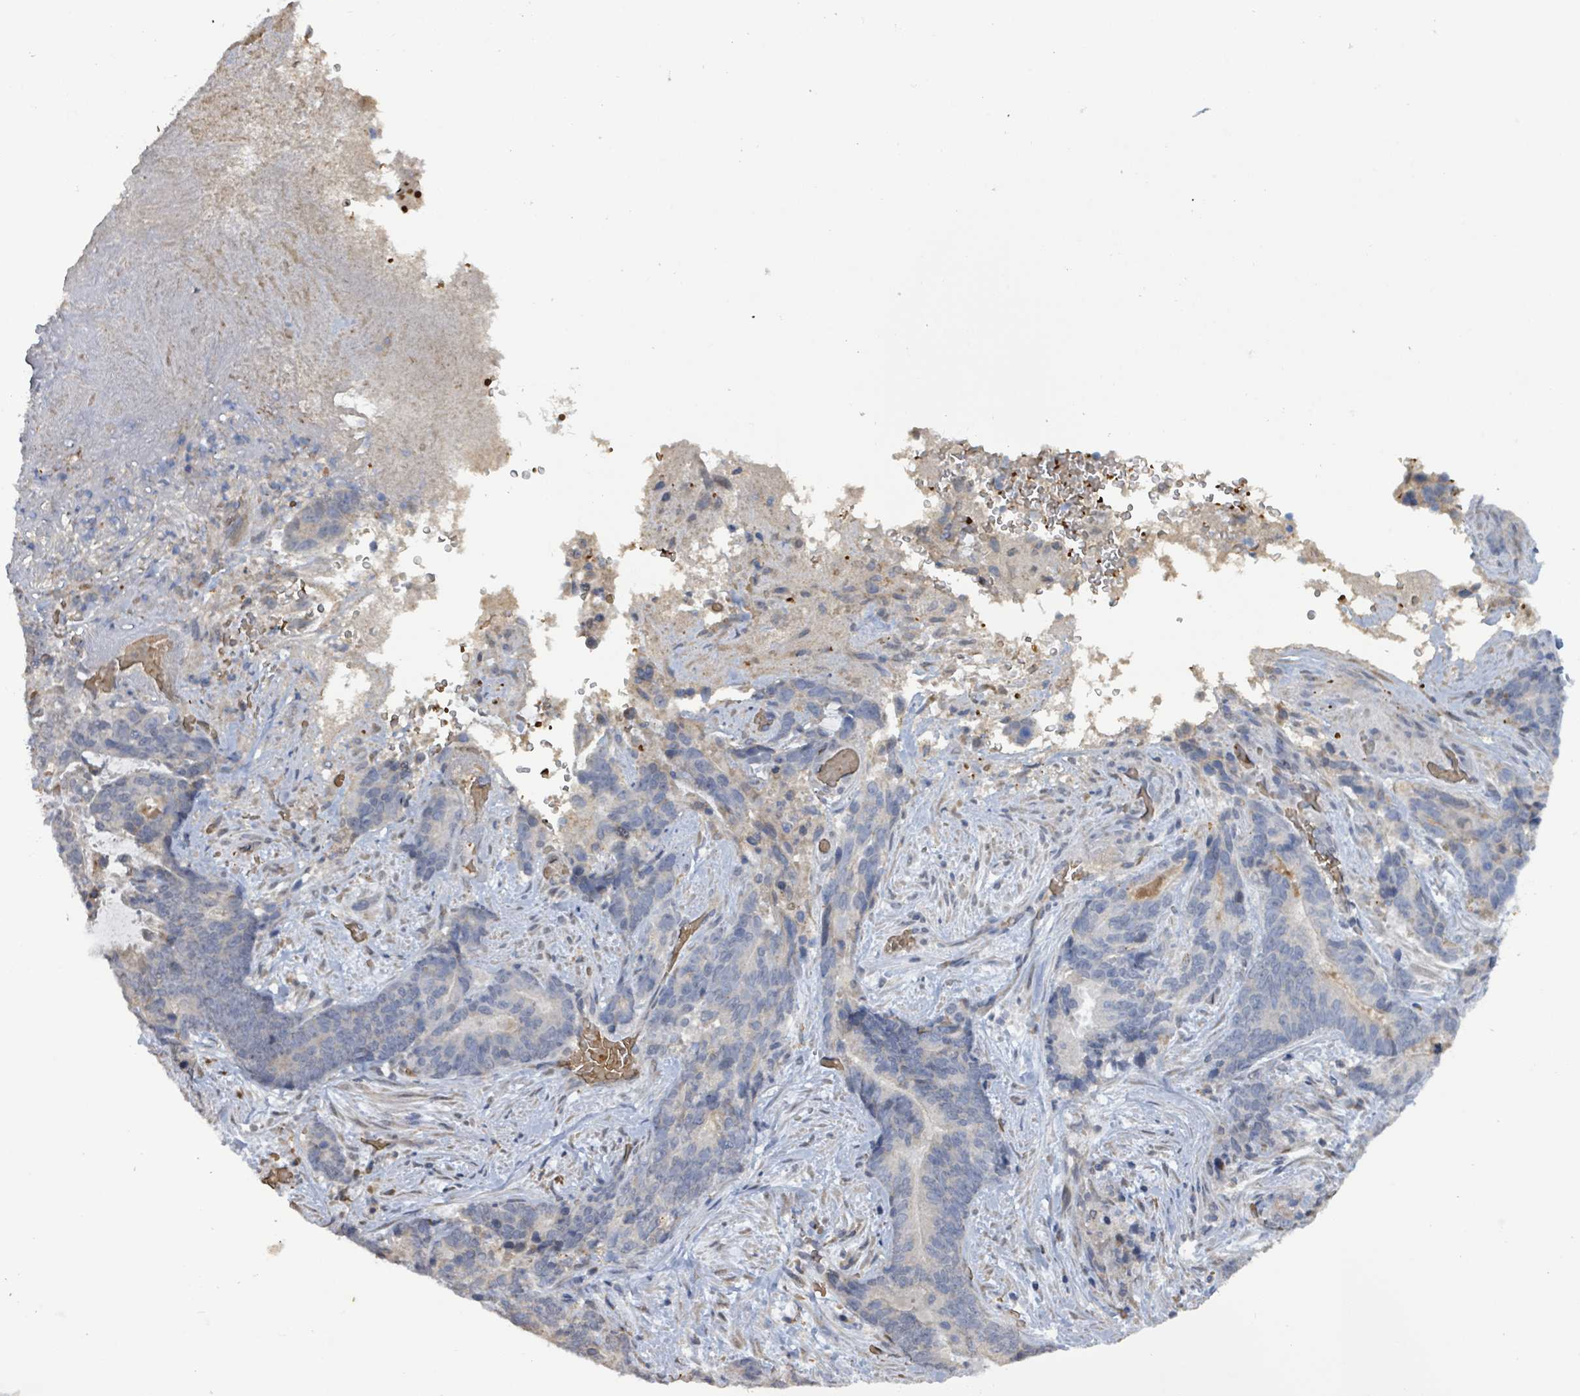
{"staining": {"intensity": "negative", "quantity": "none", "location": "none"}, "tissue": "stomach cancer", "cell_type": "Tumor cells", "image_type": "cancer", "snomed": [{"axis": "morphology", "description": "Normal tissue, NOS"}, {"axis": "morphology", "description": "Adenocarcinoma, NOS"}, {"axis": "topography", "description": "Stomach"}], "caption": "IHC photomicrograph of neoplastic tissue: stomach adenocarcinoma stained with DAB displays no significant protein expression in tumor cells. (IHC, brightfield microscopy, high magnification).", "gene": "SEBOX", "patient": {"sex": "female", "age": 64}}